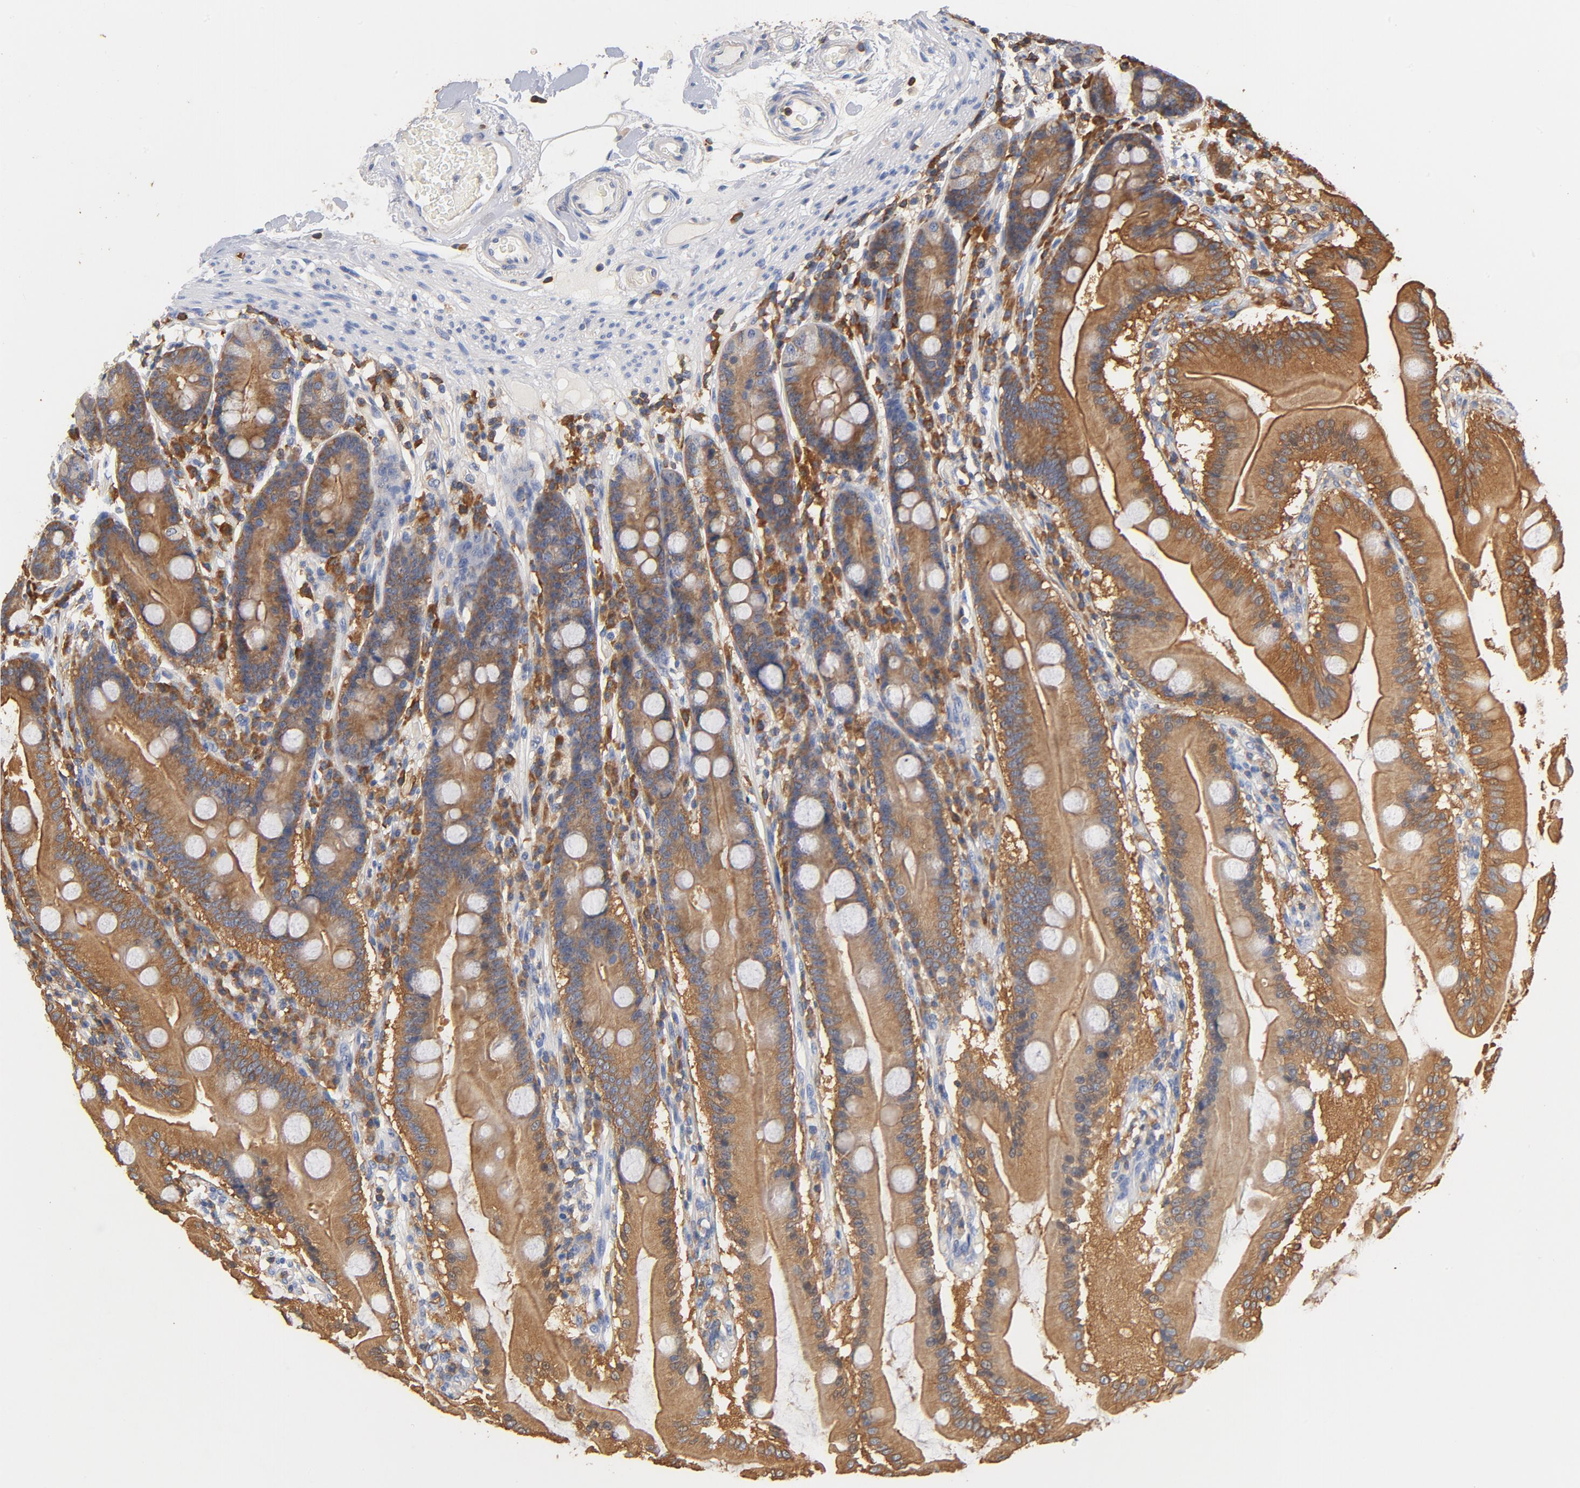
{"staining": {"intensity": "moderate", "quantity": ">75%", "location": "cytoplasmic/membranous"}, "tissue": "duodenum", "cell_type": "Glandular cells", "image_type": "normal", "snomed": [{"axis": "morphology", "description": "Normal tissue, NOS"}, {"axis": "topography", "description": "Duodenum"}], "caption": "Immunohistochemistry (IHC) staining of unremarkable duodenum, which demonstrates medium levels of moderate cytoplasmic/membranous staining in approximately >75% of glandular cells indicating moderate cytoplasmic/membranous protein staining. The staining was performed using DAB (3,3'-diaminobenzidine) (brown) for protein detection and nuclei were counterstained in hematoxylin (blue).", "gene": "EZR", "patient": {"sex": "female", "age": 64}}